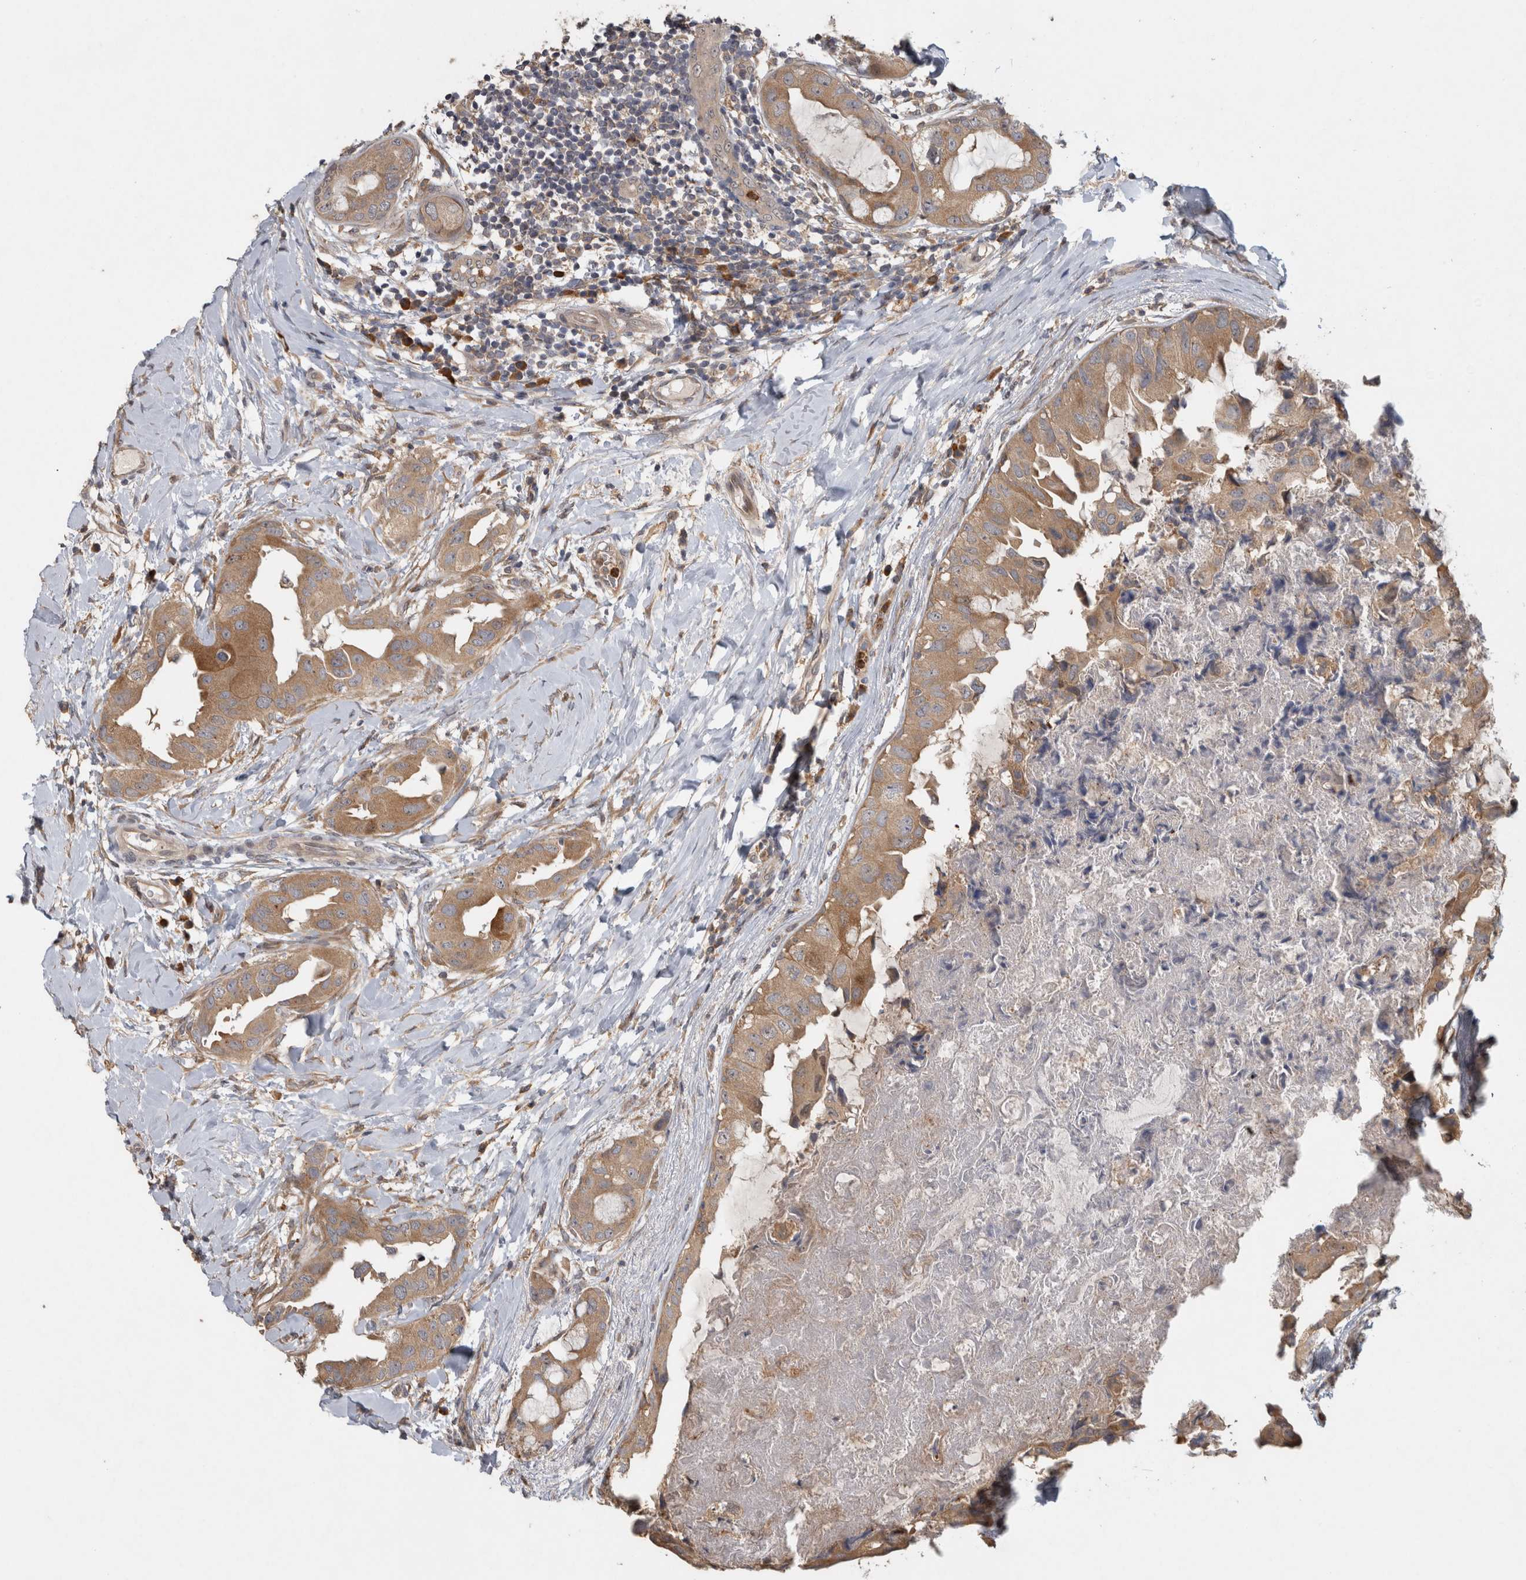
{"staining": {"intensity": "moderate", "quantity": ">75%", "location": "cytoplasmic/membranous"}, "tissue": "breast cancer", "cell_type": "Tumor cells", "image_type": "cancer", "snomed": [{"axis": "morphology", "description": "Duct carcinoma"}, {"axis": "topography", "description": "Breast"}], "caption": "Immunohistochemical staining of human intraductal carcinoma (breast) exhibits medium levels of moderate cytoplasmic/membranous expression in approximately >75% of tumor cells. Using DAB (brown) and hematoxylin (blue) stains, captured at high magnification using brightfield microscopy.", "gene": "VEPH1", "patient": {"sex": "female", "age": 40}}